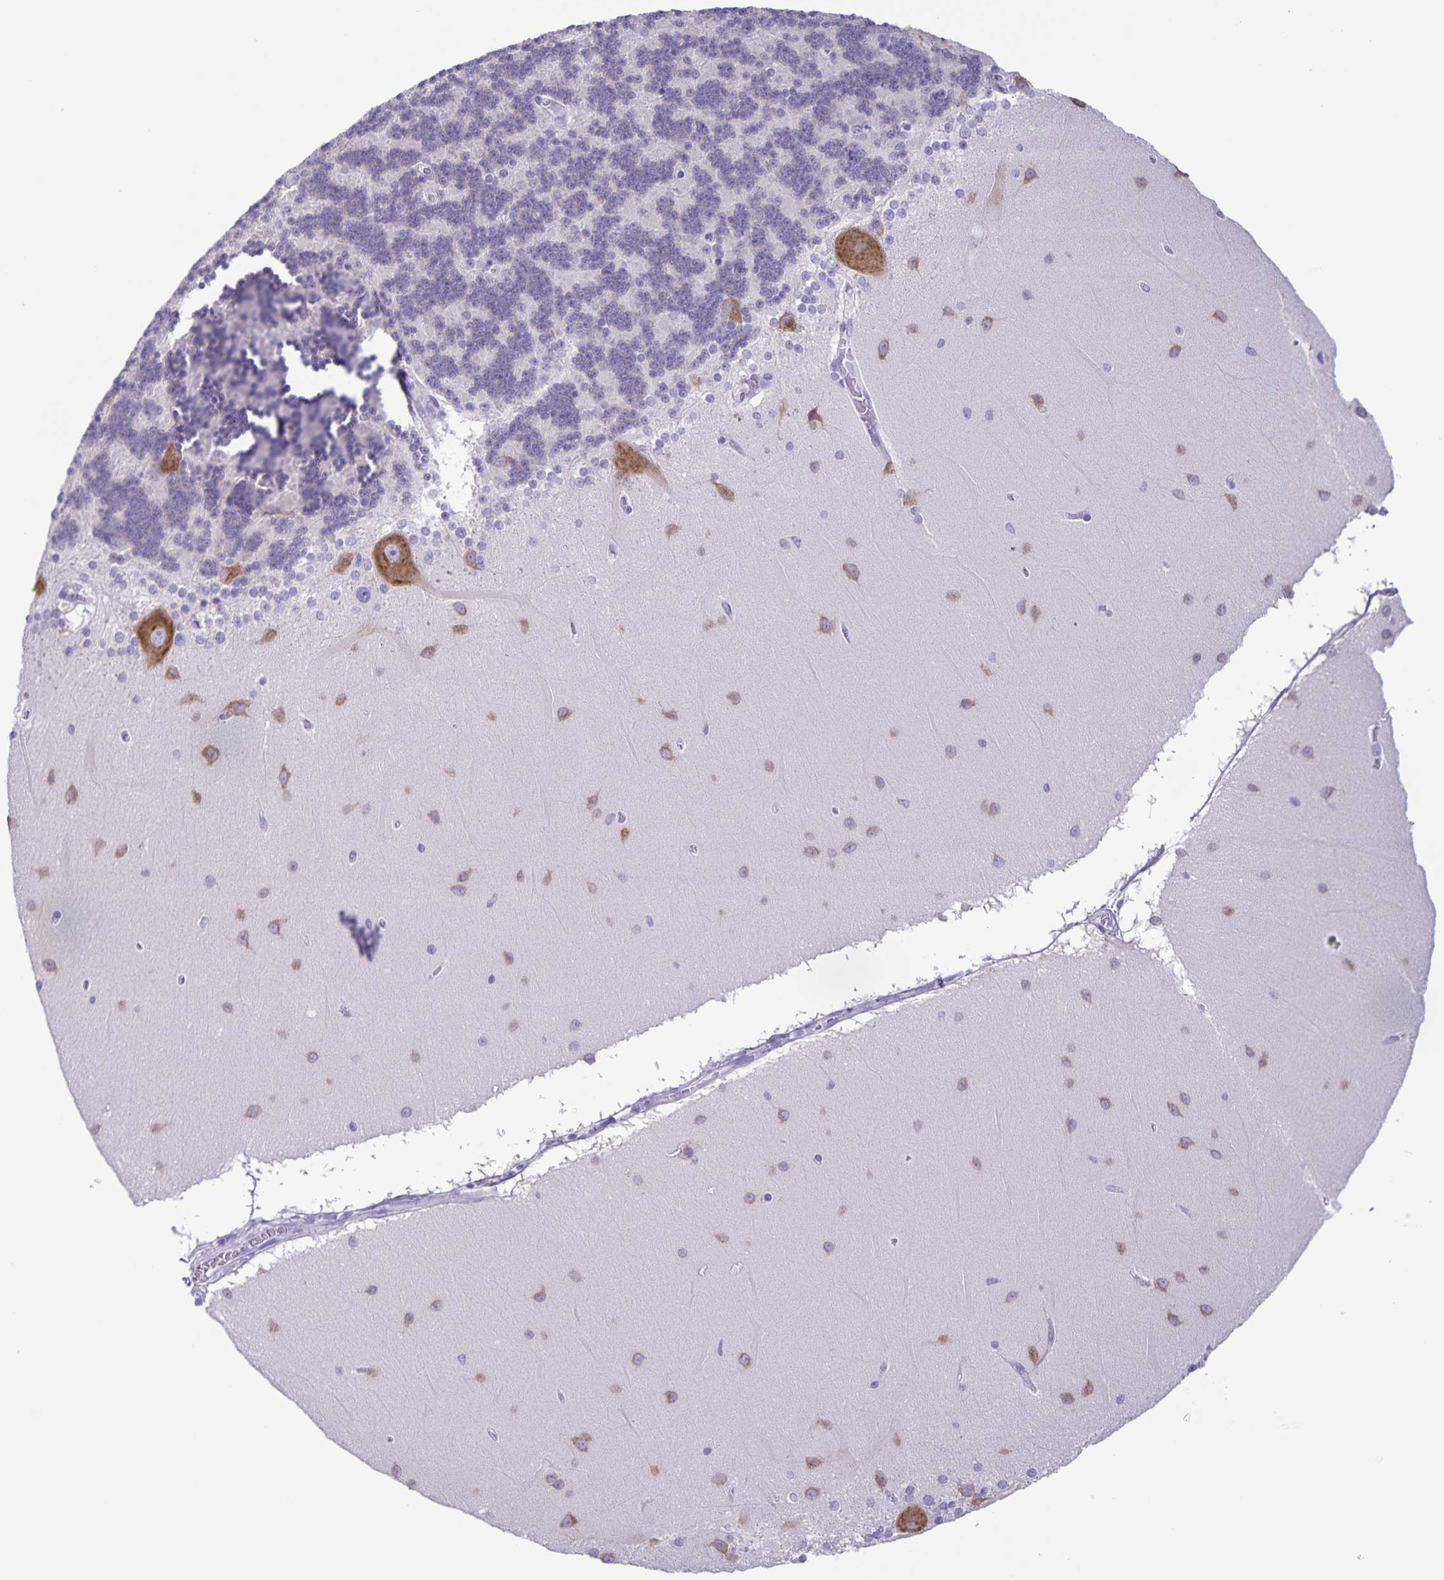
{"staining": {"intensity": "negative", "quantity": "none", "location": "none"}, "tissue": "cerebellum", "cell_type": "Cells in granular layer", "image_type": "normal", "snomed": [{"axis": "morphology", "description": "Normal tissue, NOS"}, {"axis": "topography", "description": "Cerebellum"}], "caption": "An image of cerebellum stained for a protein shows no brown staining in cells in granular layer.", "gene": "CAPSL", "patient": {"sex": "female", "age": 54}}